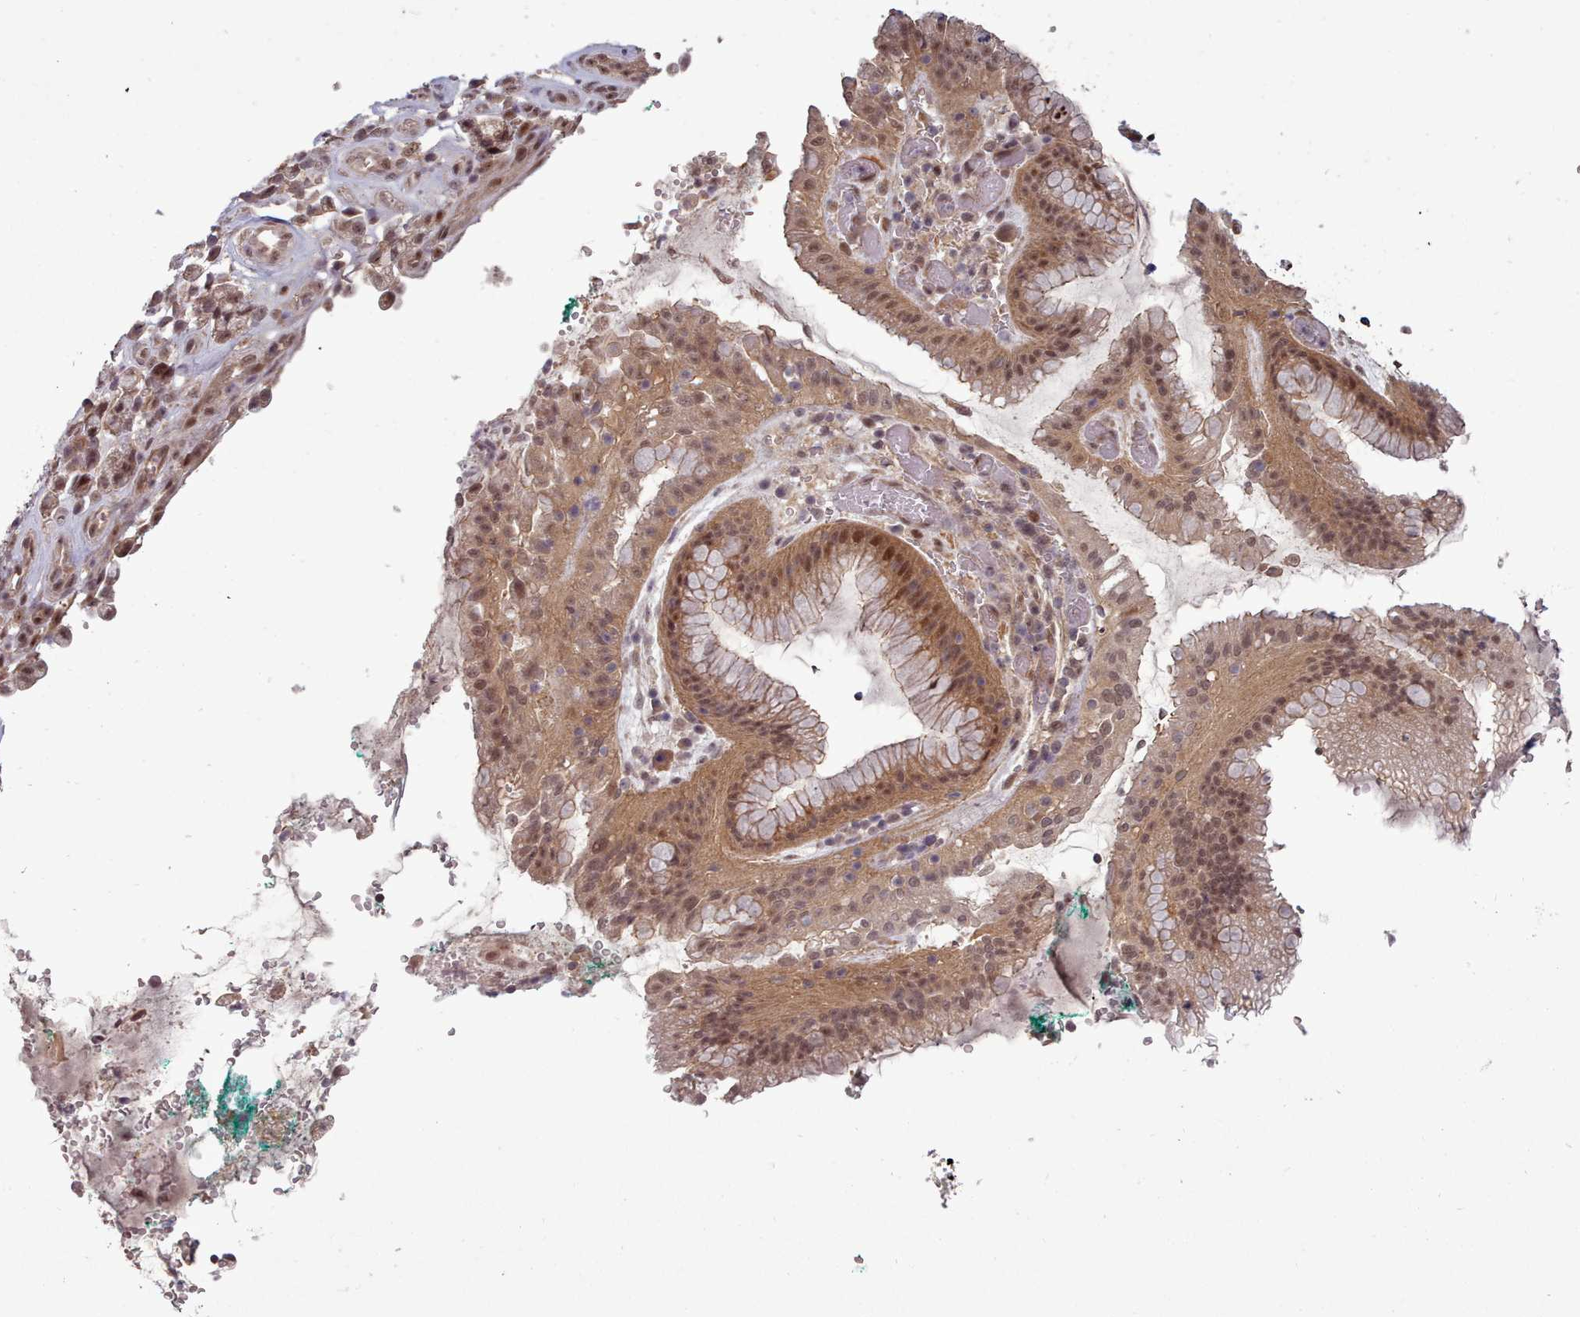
{"staining": {"intensity": "moderate", "quantity": ">75%", "location": "cytoplasmic/membranous,nuclear"}, "tissue": "stomach cancer", "cell_type": "Tumor cells", "image_type": "cancer", "snomed": [{"axis": "morphology", "description": "Adenocarcinoma, NOS"}, {"axis": "topography", "description": "Stomach"}], "caption": "This photomicrograph displays stomach cancer stained with immunohistochemistry to label a protein in brown. The cytoplasmic/membranous and nuclear of tumor cells show moderate positivity for the protein. Nuclei are counter-stained blue.", "gene": "CDC6", "patient": {"sex": "male", "age": 77}}